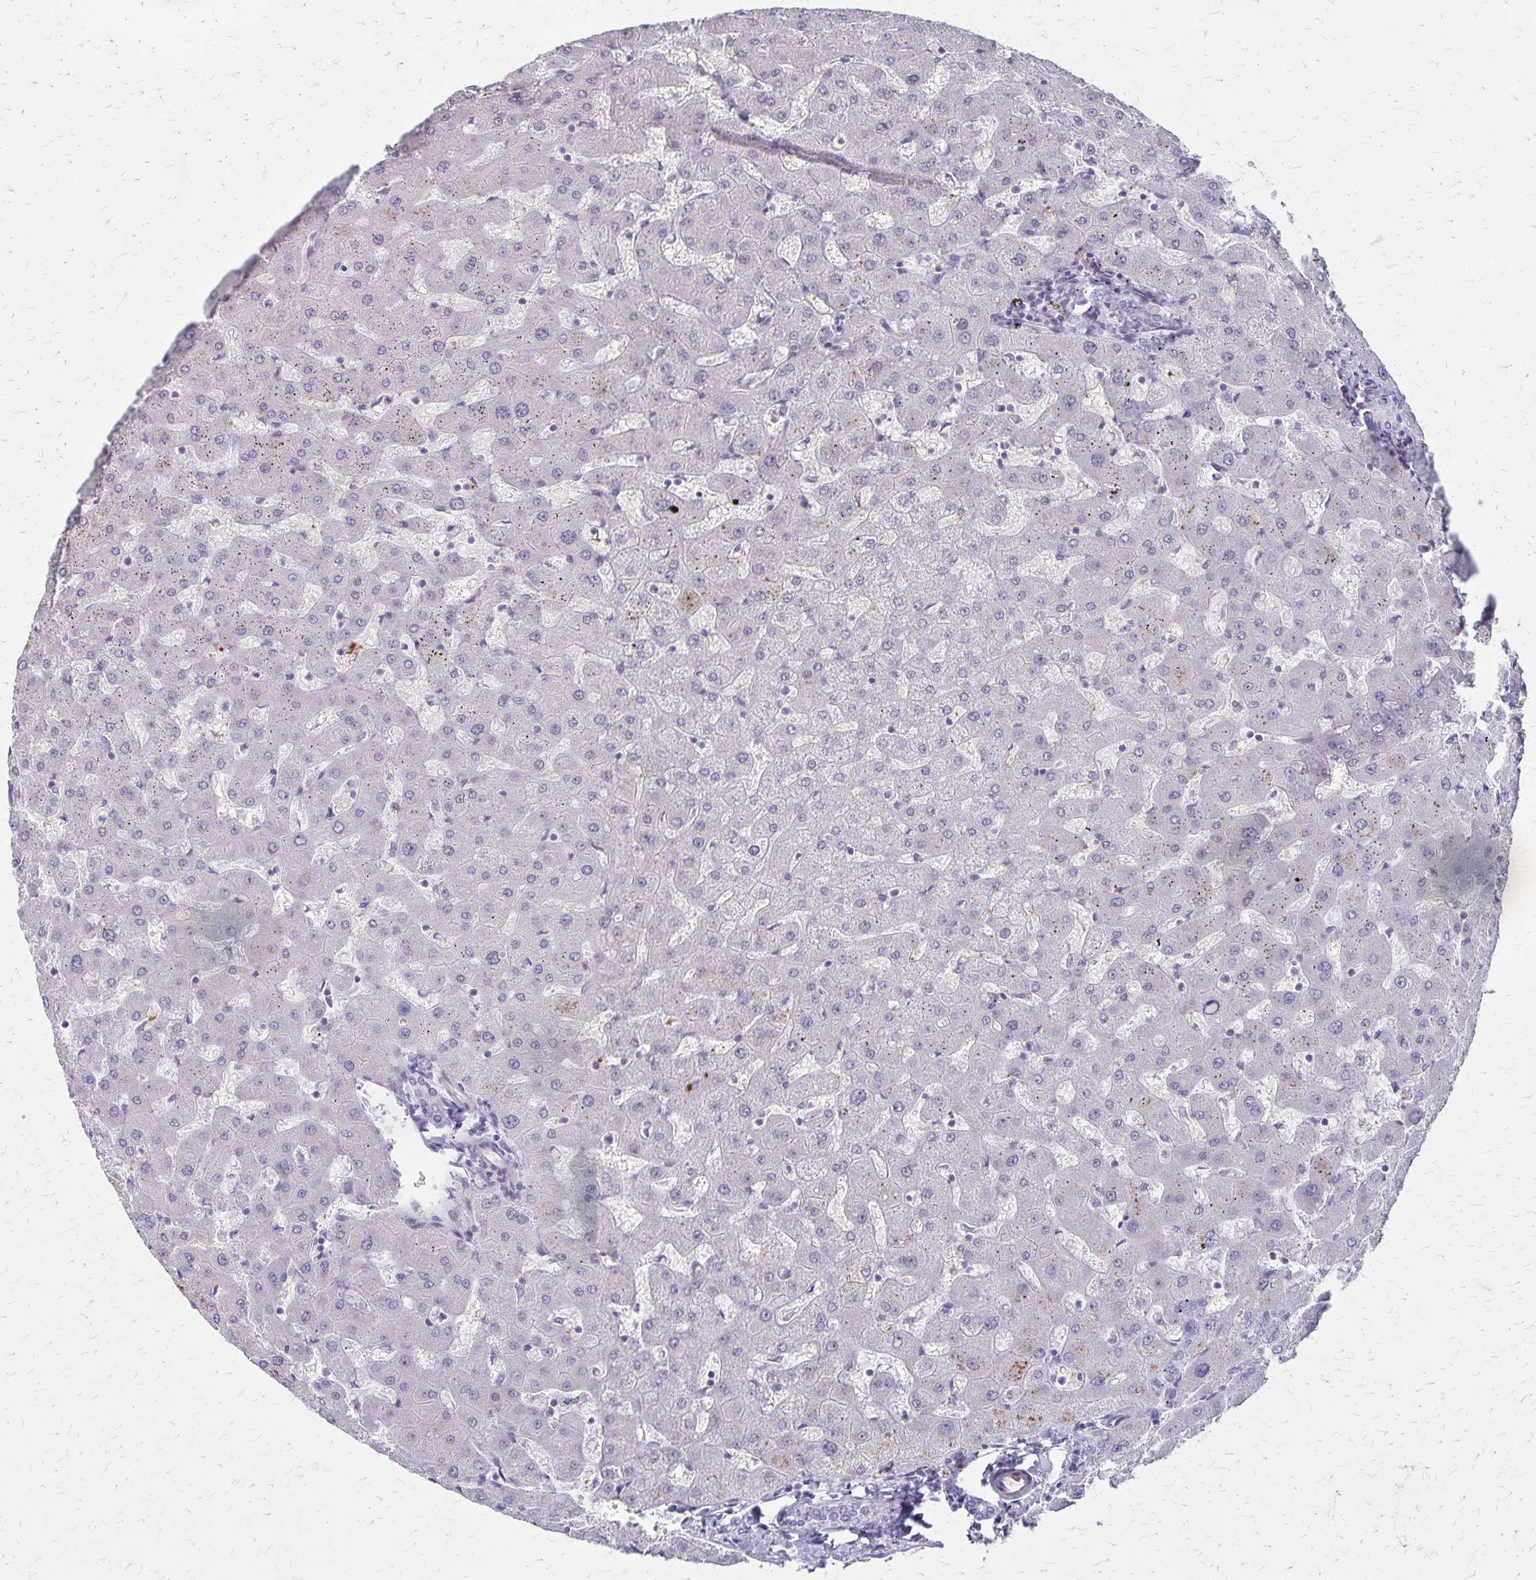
{"staining": {"intensity": "negative", "quantity": "none", "location": "none"}, "tissue": "liver", "cell_type": "Cholangiocytes", "image_type": "normal", "snomed": [{"axis": "morphology", "description": "Normal tissue, NOS"}, {"axis": "topography", "description": "Liver"}], "caption": "High power microscopy photomicrograph of an immunohistochemistry (IHC) micrograph of benign liver, revealing no significant staining in cholangiocytes.", "gene": "RASL10B", "patient": {"sex": "female", "age": 63}}